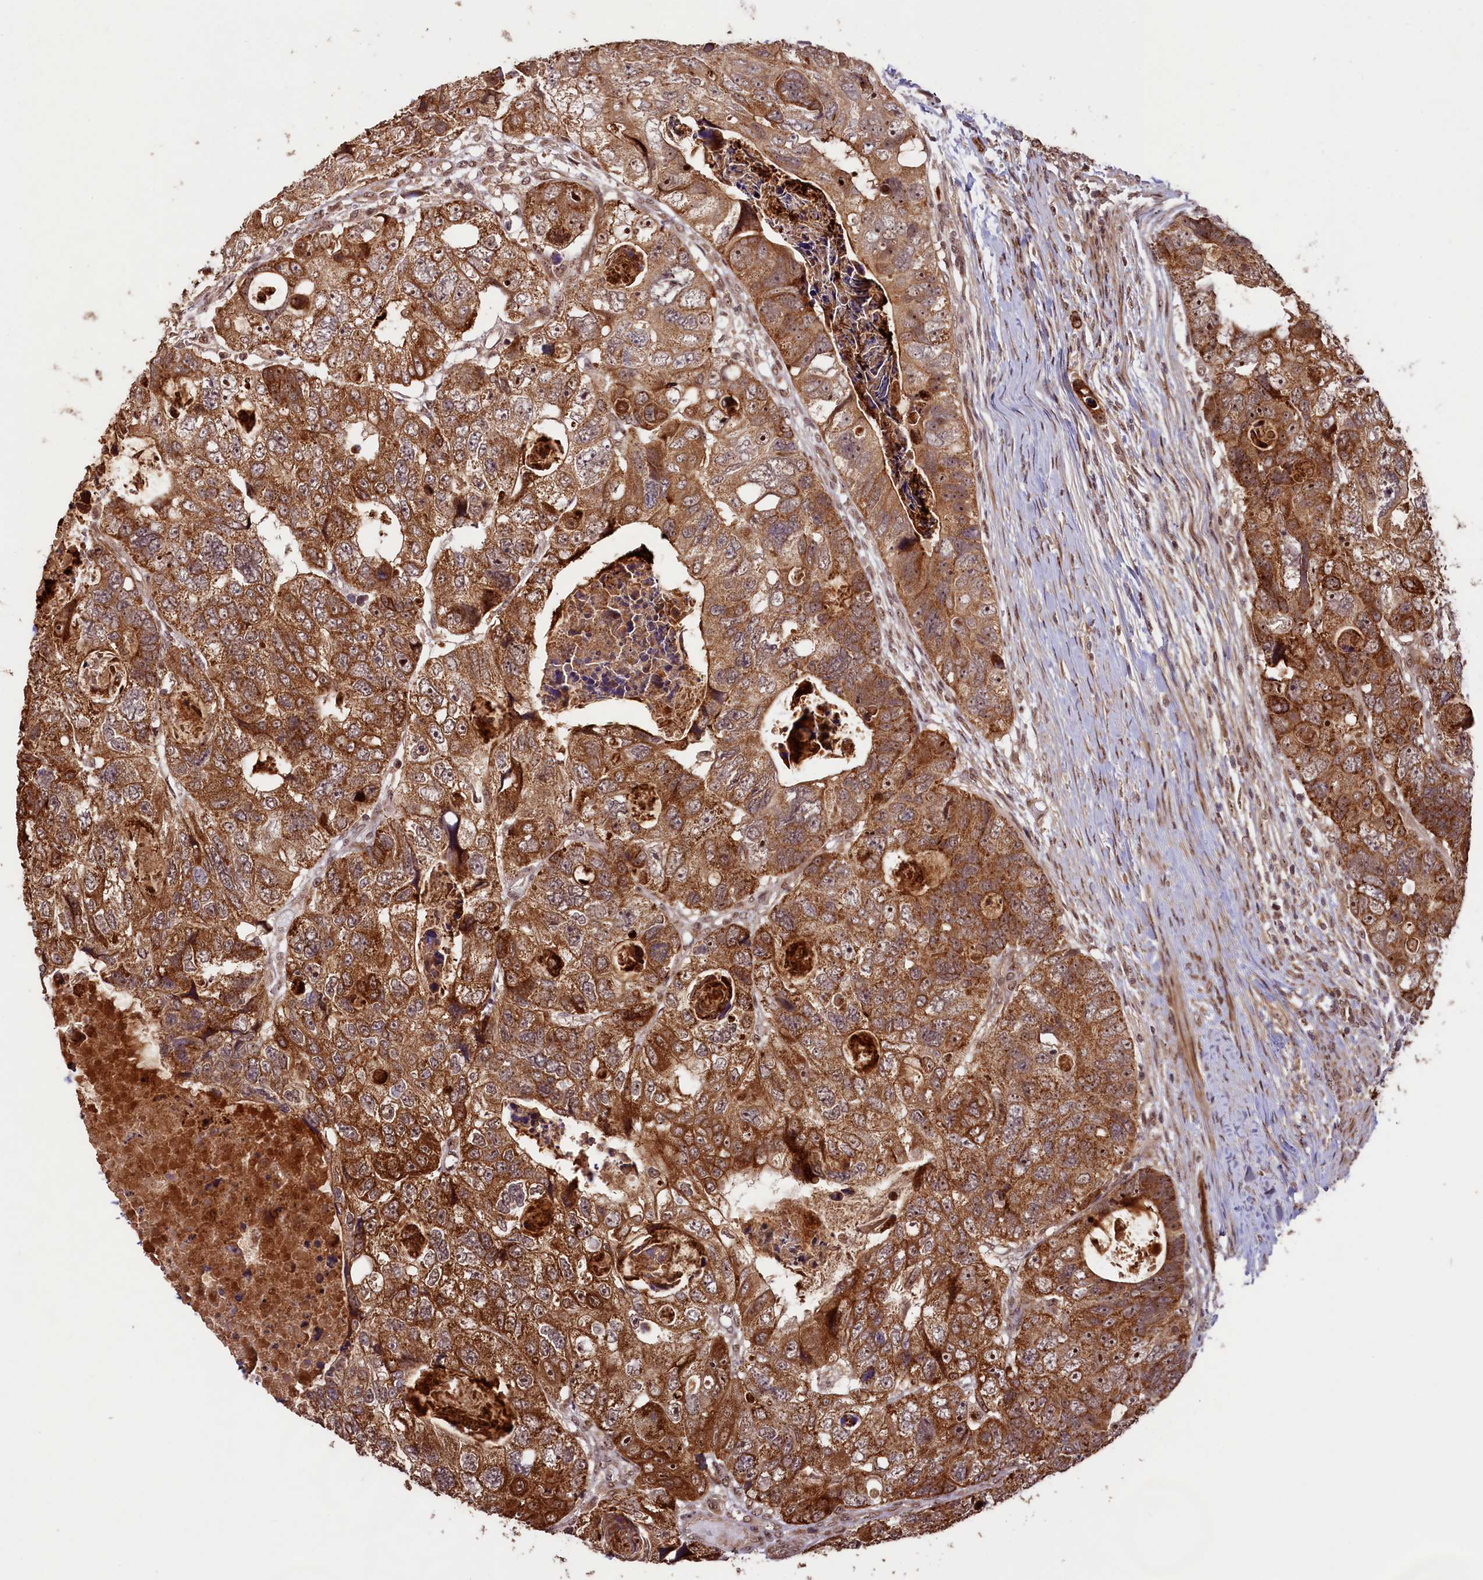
{"staining": {"intensity": "moderate", "quantity": ">75%", "location": "cytoplasmic/membranous,nuclear"}, "tissue": "colorectal cancer", "cell_type": "Tumor cells", "image_type": "cancer", "snomed": [{"axis": "morphology", "description": "Adenocarcinoma, NOS"}, {"axis": "topography", "description": "Rectum"}], "caption": "A micrograph showing moderate cytoplasmic/membranous and nuclear staining in about >75% of tumor cells in colorectal cancer, as visualized by brown immunohistochemical staining.", "gene": "SHPRH", "patient": {"sex": "male", "age": 59}}